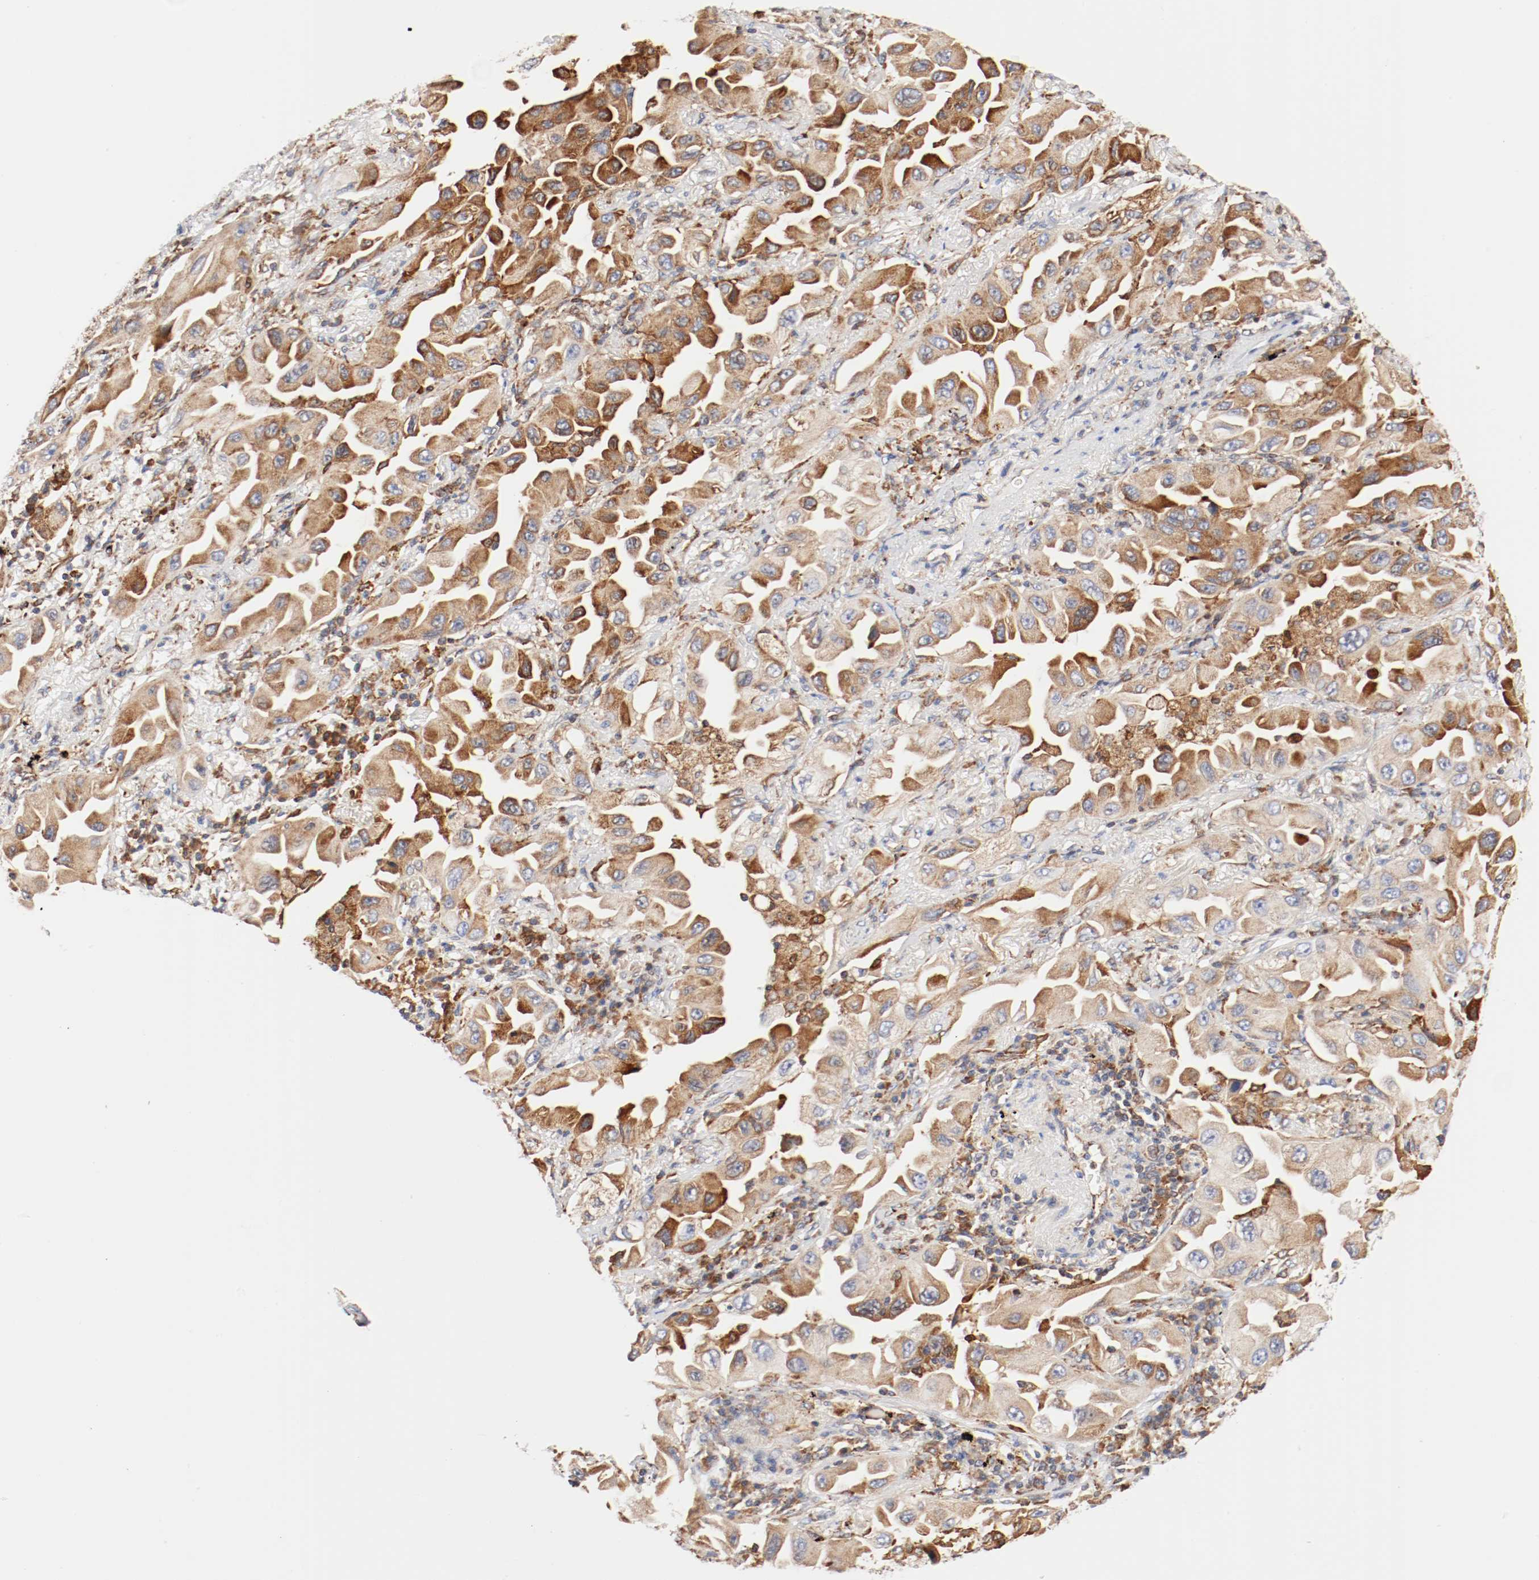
{"staining": {"intensity": "moderate", "quantity": ">75%", "location": "cytoplasmic/membranous"}, "tissue": "lung cancer", "cell_type": "Tumor cells", "image_type": "cancer", "snomed": [{"axis": "morphology", "description": "Adenocarcinoma, NOS"}, {"axis": "topography", "description": "Lung"}], "caption": "Human lung cancer stained with a protein marker demonstrates moderate staining in tumor cells.", "gene": "PDPK1", "patient": {"sex": "female", "age": 65}}